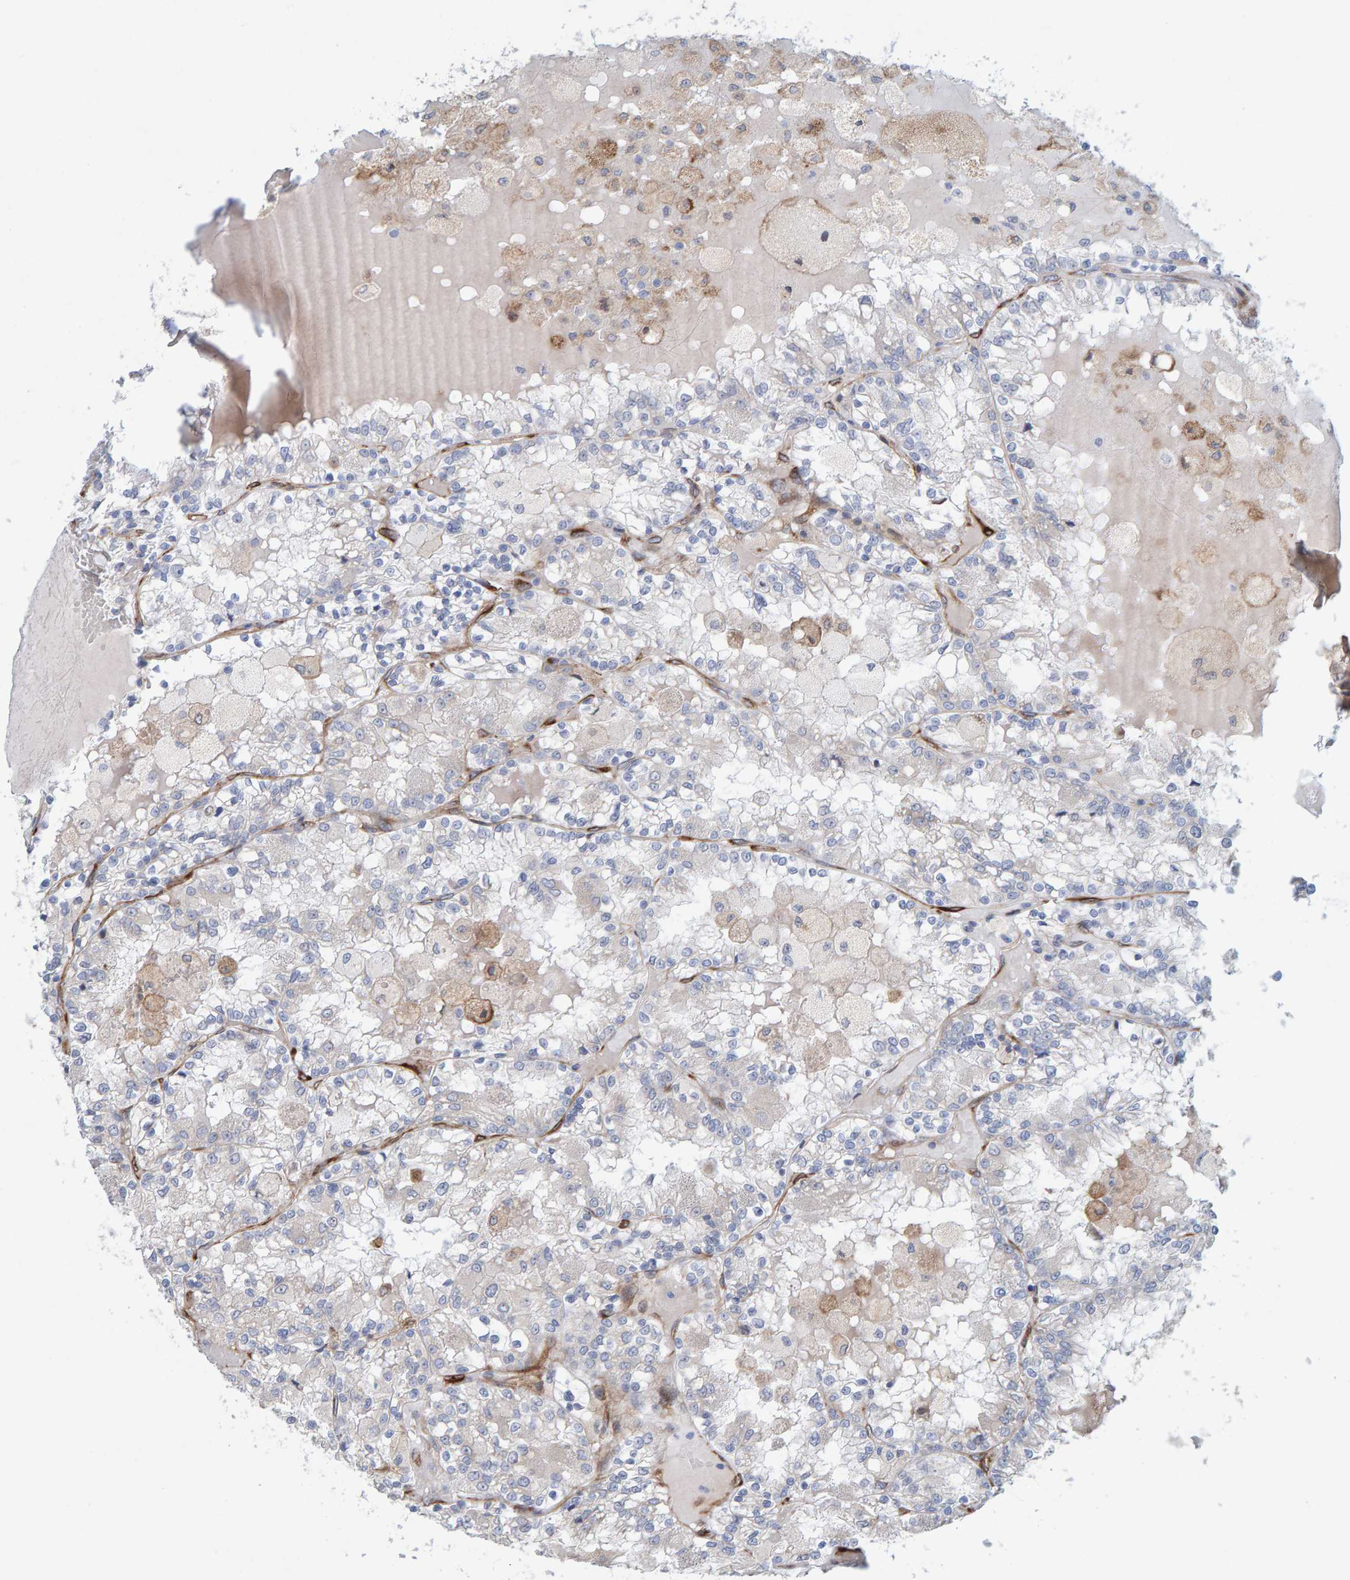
{"staining": {"intensity": "negative", "quantity": "none", "location": "none"}, "tissue": "renal cancer", "cell_type": "Tumor cells", "image_type": "cancer", "snomed": [{"axis": "morphology", "description": "Adenocarcinoma, NOS"}, {"axis": "topography", "description": "Kidney"}], "caption": "Tumor cells are negative for protein expression in human renal cancer.", "gene": "MMP16", "patient": {"sex": "female", "age": 56}}